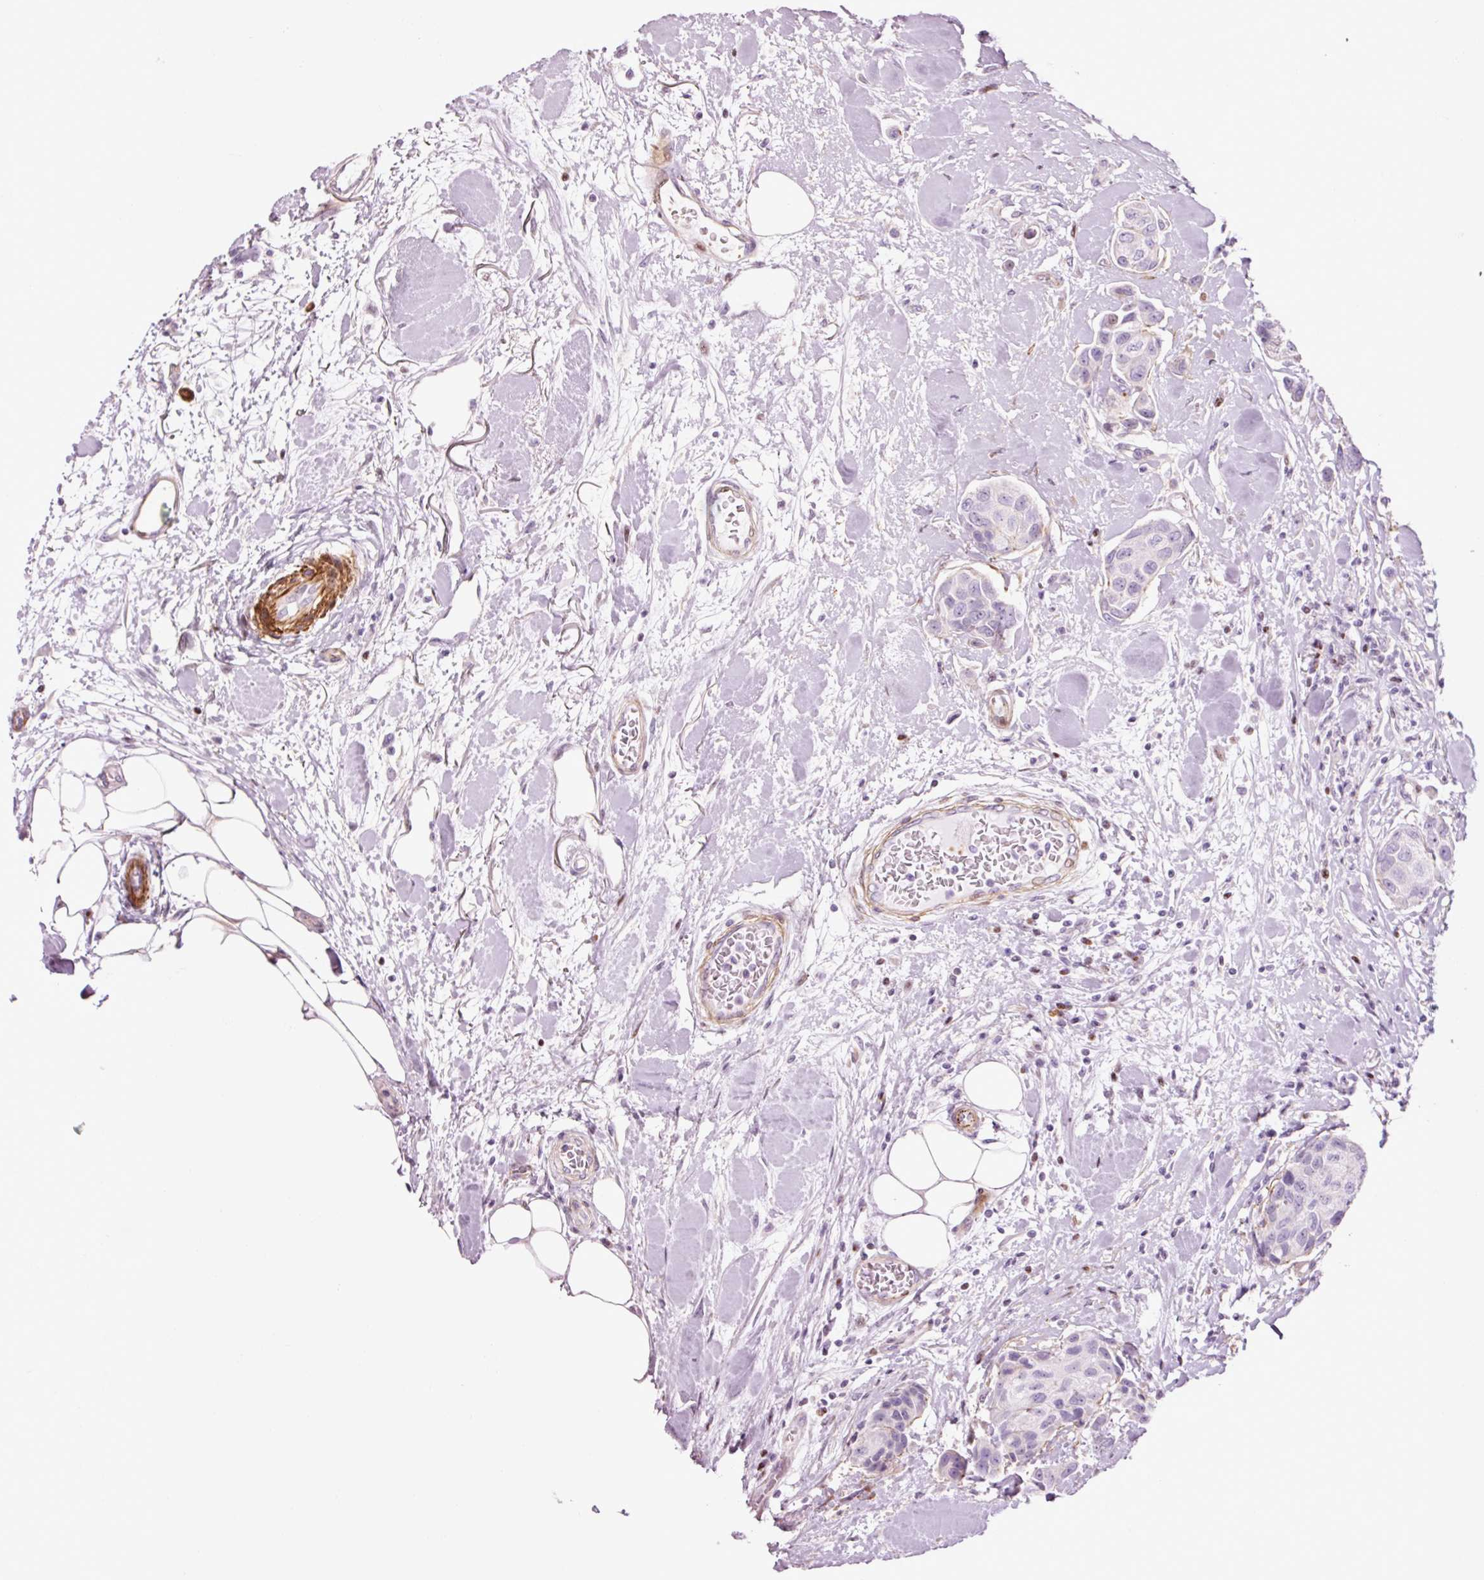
{"staining": {"intensity": "negative", "quantity": "none", "location": "none"}, "tissue": "breast cancer", "cell_type": "Tumor cells", "image_type": "cancer", "snomed": [{"axis": "morphology", "description": "Duct carcinoma"}, {"axis": "topography", "description": "Breast"}, {"axis": "topography", "description": "Lymph node"}], "caption": "This is an IHC image of breast cancer. There is no positivity in tumor cells.", "gene": "ANKRD20A1", "patient": {"sex": "female", "age": 80}}